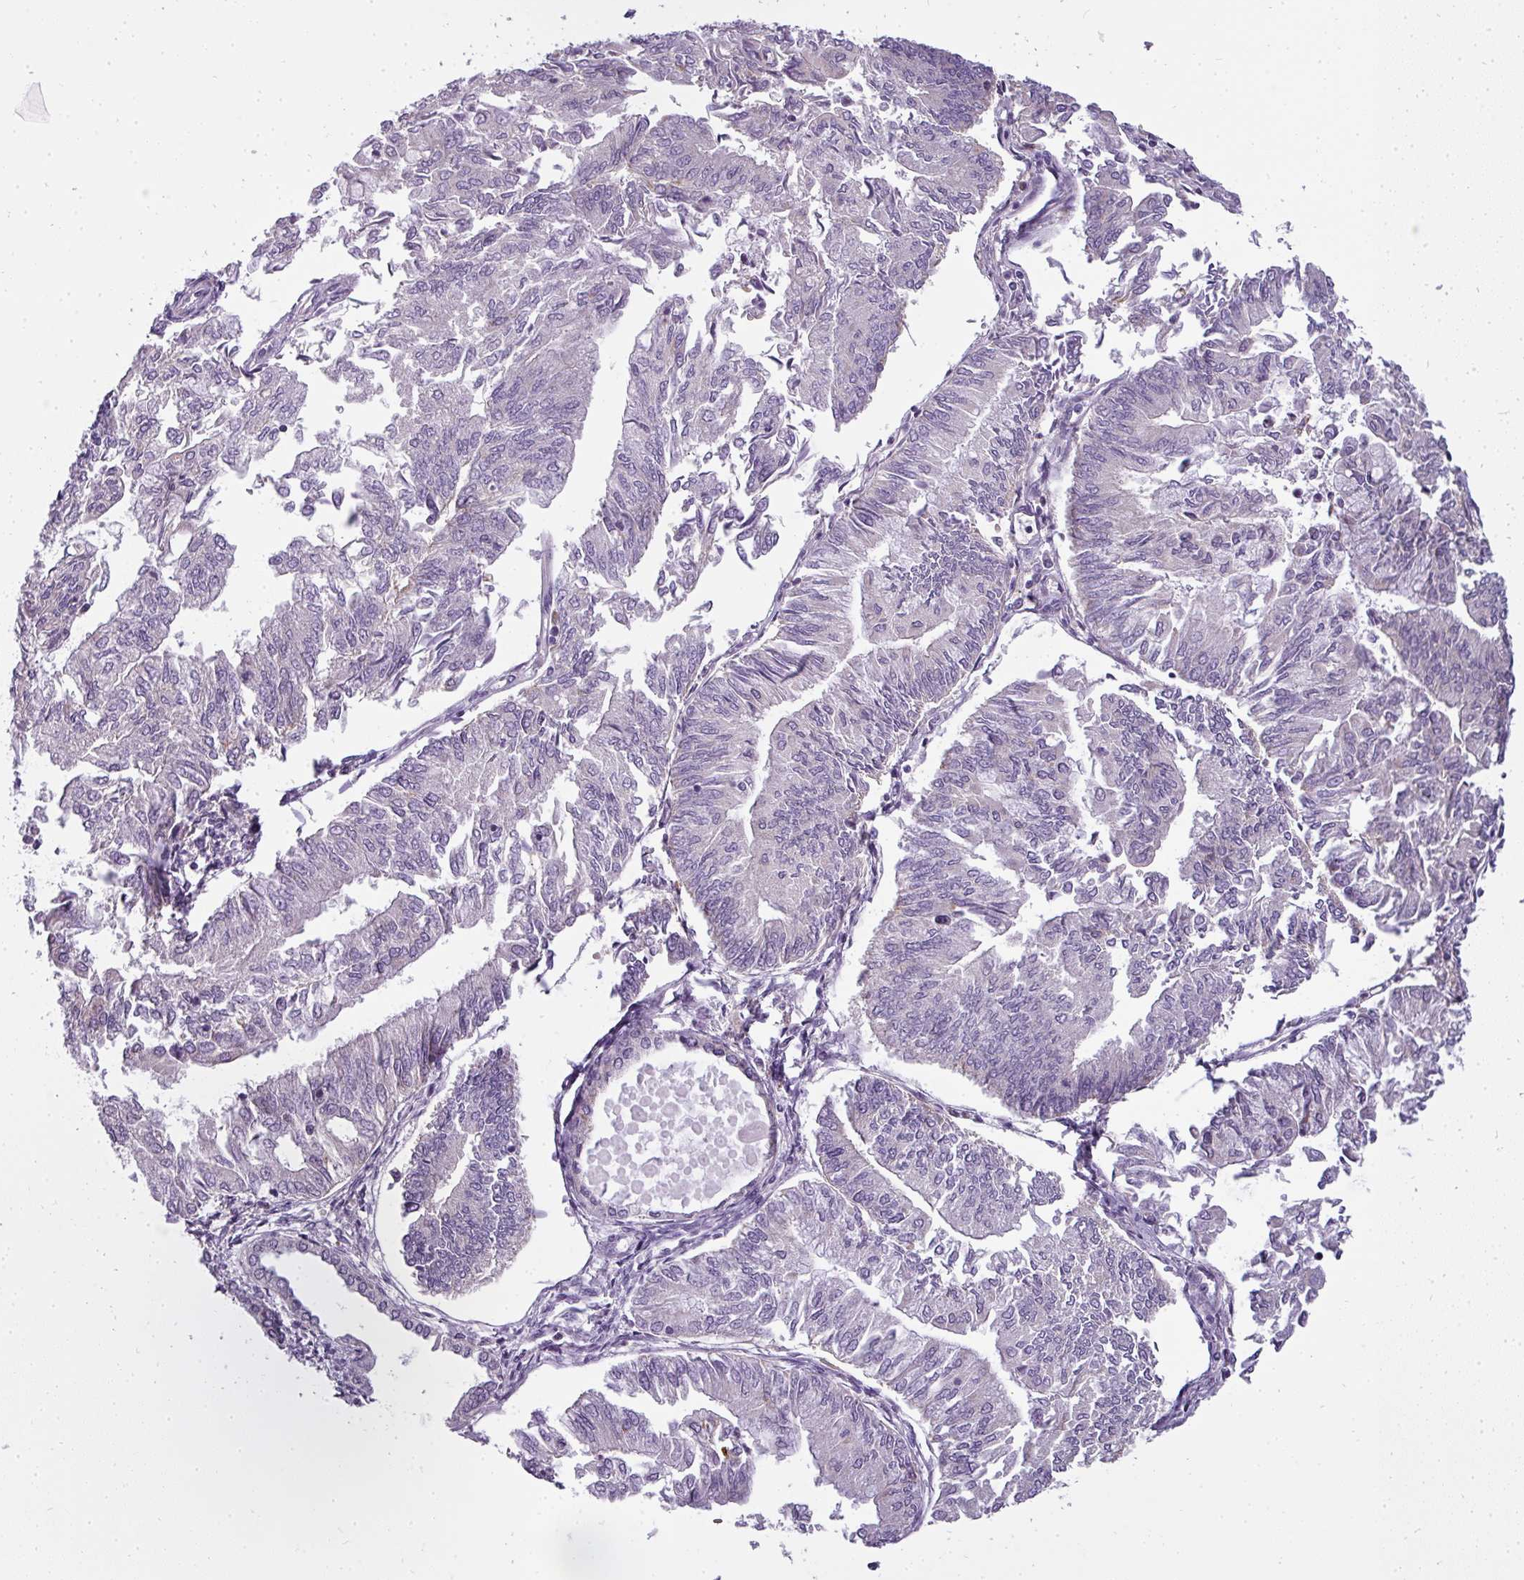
{"staining": {"intensity": "weak", "quantity": "<25%", "location": "cytoplasmic/membranous"}, "tissue": "smooth muscle", "cell_type": "Smooth muscle cells", "image_type": "normal", "snomed": [{"axis": "morphology", "description": "Normal tissue, NOS"}, {"axis": "topography", "description": "Smooth muscle"}, {"axis": "topography", "description": "Uterus"}], "caption": "An image of smooth muscle stained for a protein demonstrates no brown staining in smooth muscle cells.", "gene": "ATP6V1D", "patient": {"sex": "female", "age": 59}}